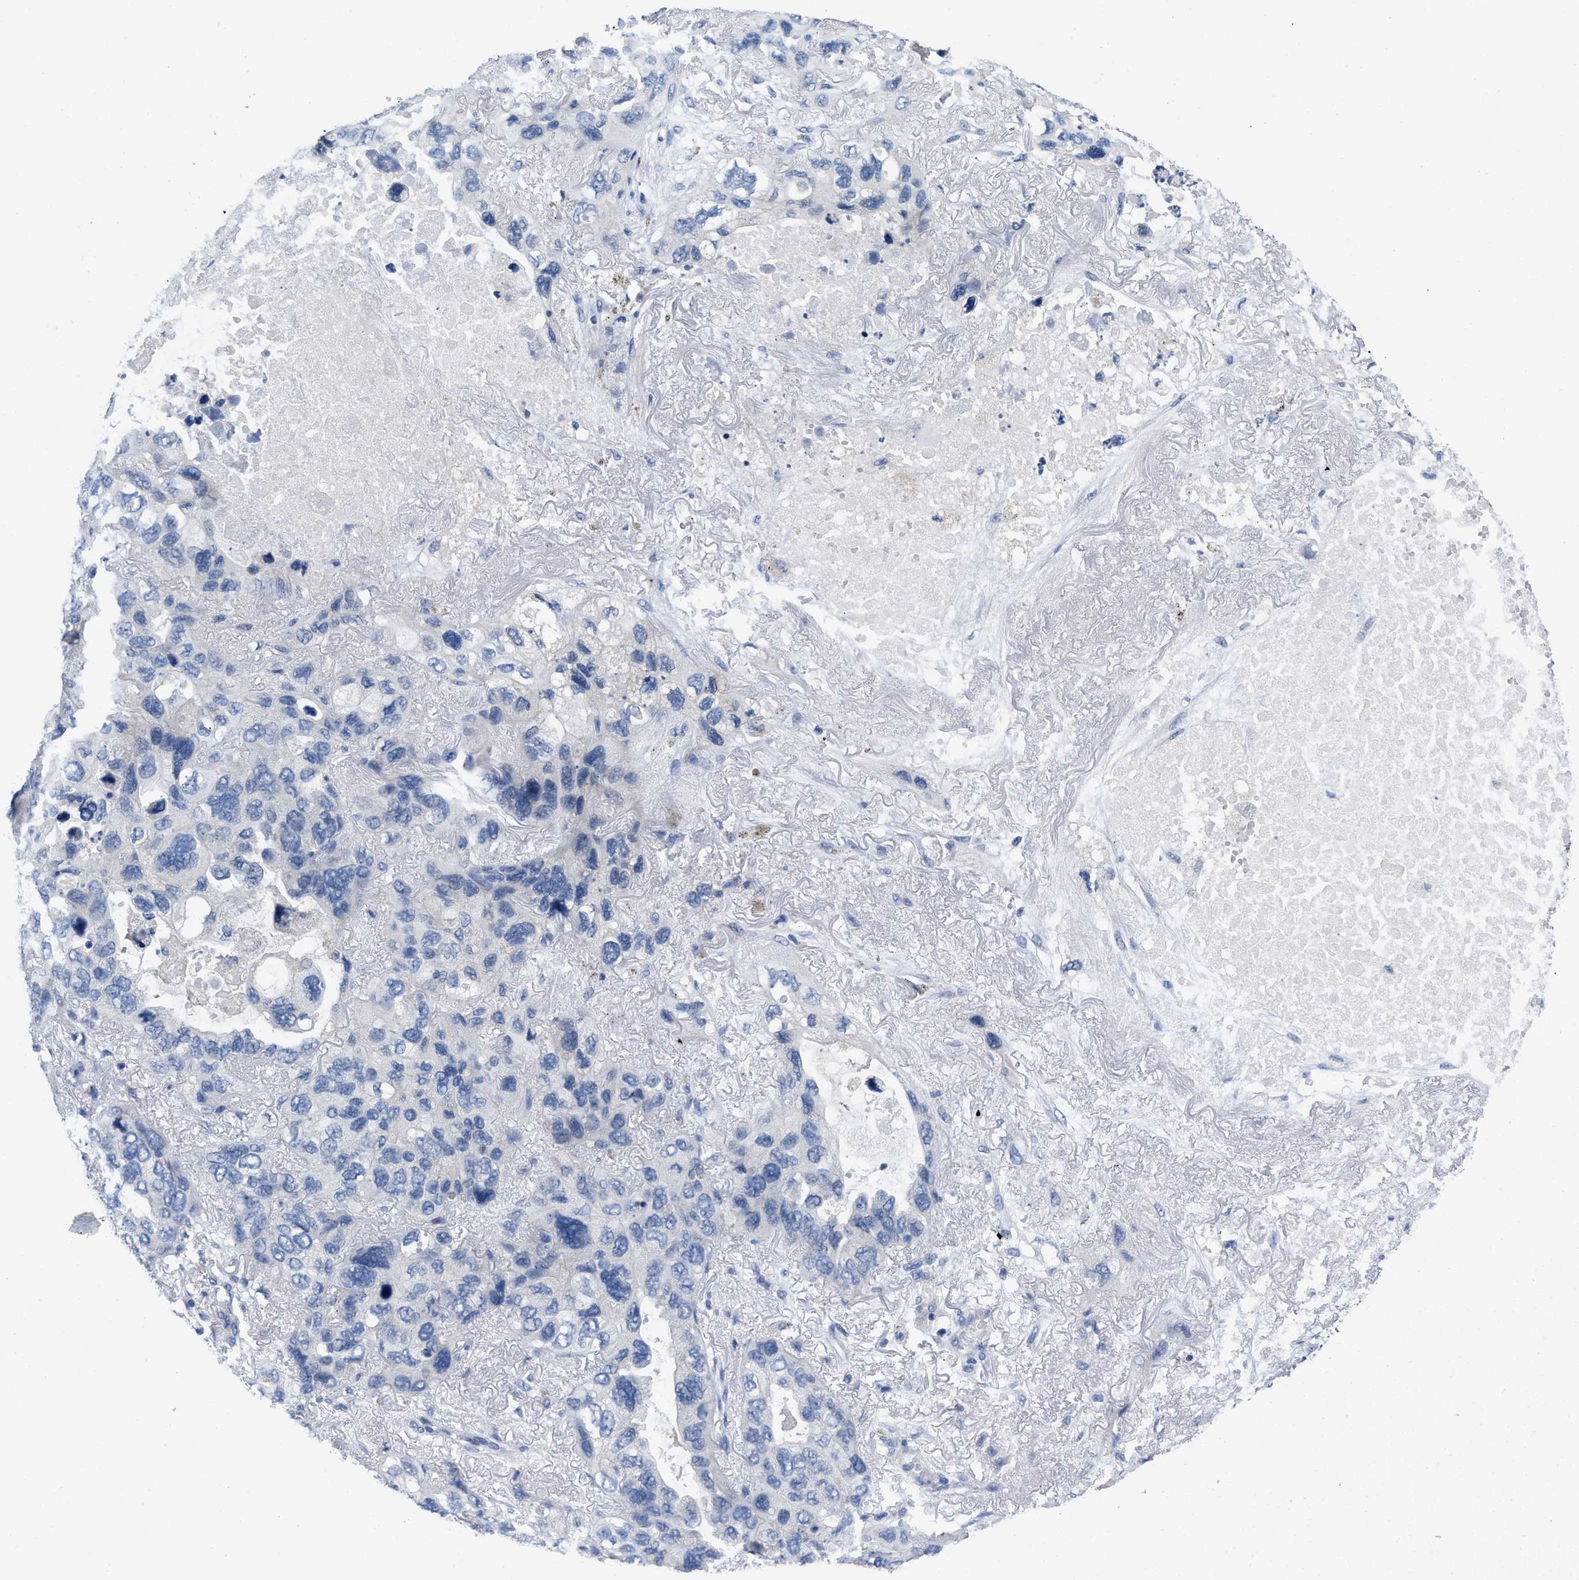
{"staining": {"intensity": "negative", "quantity": "none", "location": "none"}, "tissue": "lung cancer", "cell_type": "Tumor cells", "image_type": "cancer", "snomed": [{"axis": "morphology", "description": "Squamous cell carcinoma, NOS"}, {"axis": "topography", "description": "Lung"}], "caption": "Immunohistochemistry photomicrograph of human lung squamous cell carcinoma stained for a protein (brown), which shows no expression in tumor cells.", "gene": "PYY", "patient": {"sex": "female", "age": 73}}